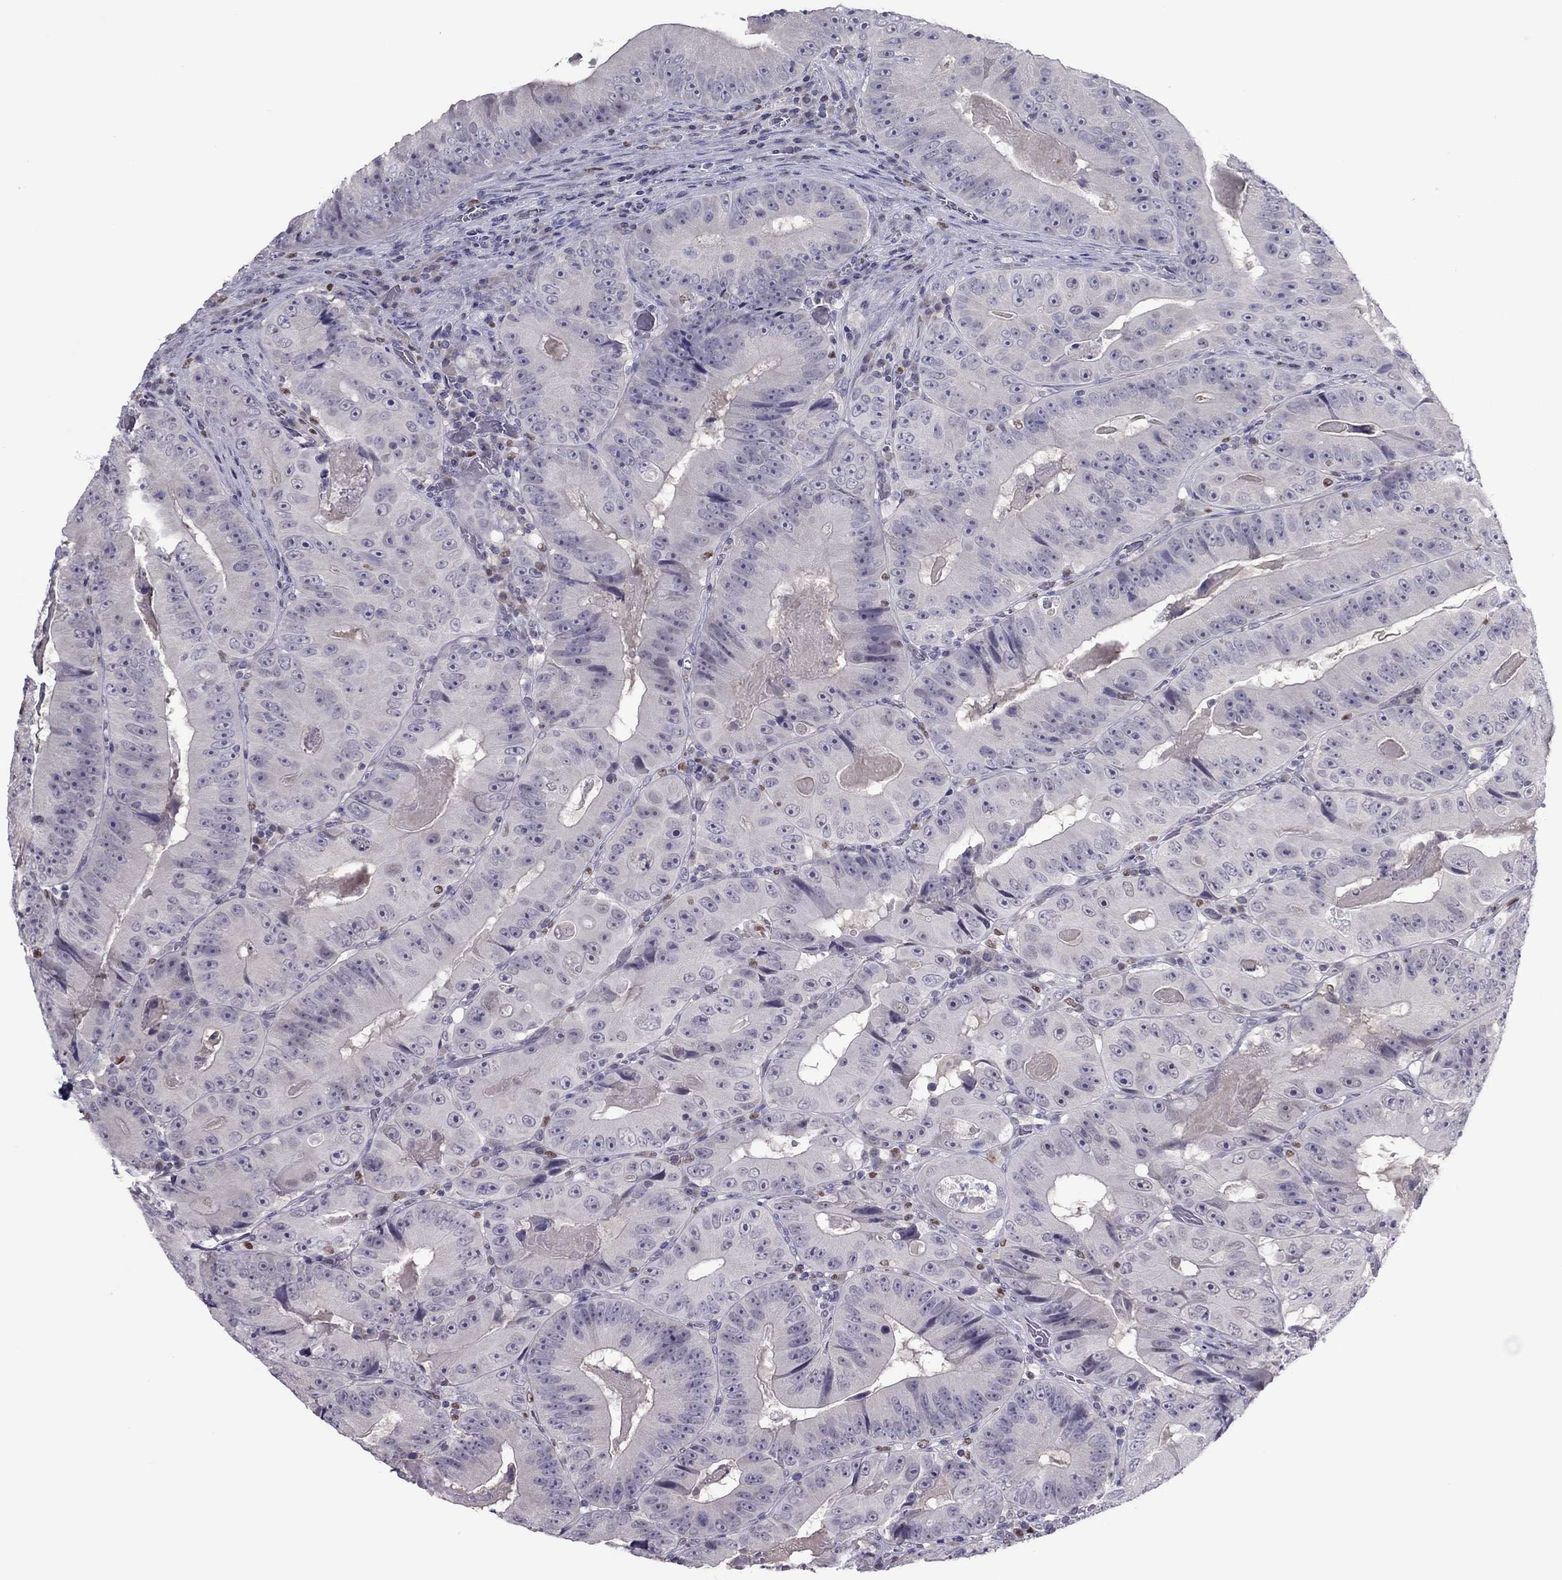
{"staining": {"intensity": "negative", "quantity": "none", "location": "none"}, "tissue": "colorectal cancer", "cell_type": "Tumor cells", "image_type": "cancer", "snomed": [{"axis": "morphology", "description": "Adenocarcinoma, NOS"}, {"axis": "topography", "description": "Colon"}], "caption": "This is a micrograph of immunohistochemistry staining of colorectal cancer (adenocarcinoma), which shows no positivity in tumor cells.", "gene": "SPINT3", "patient": {"sex": "female", "age": 86}}